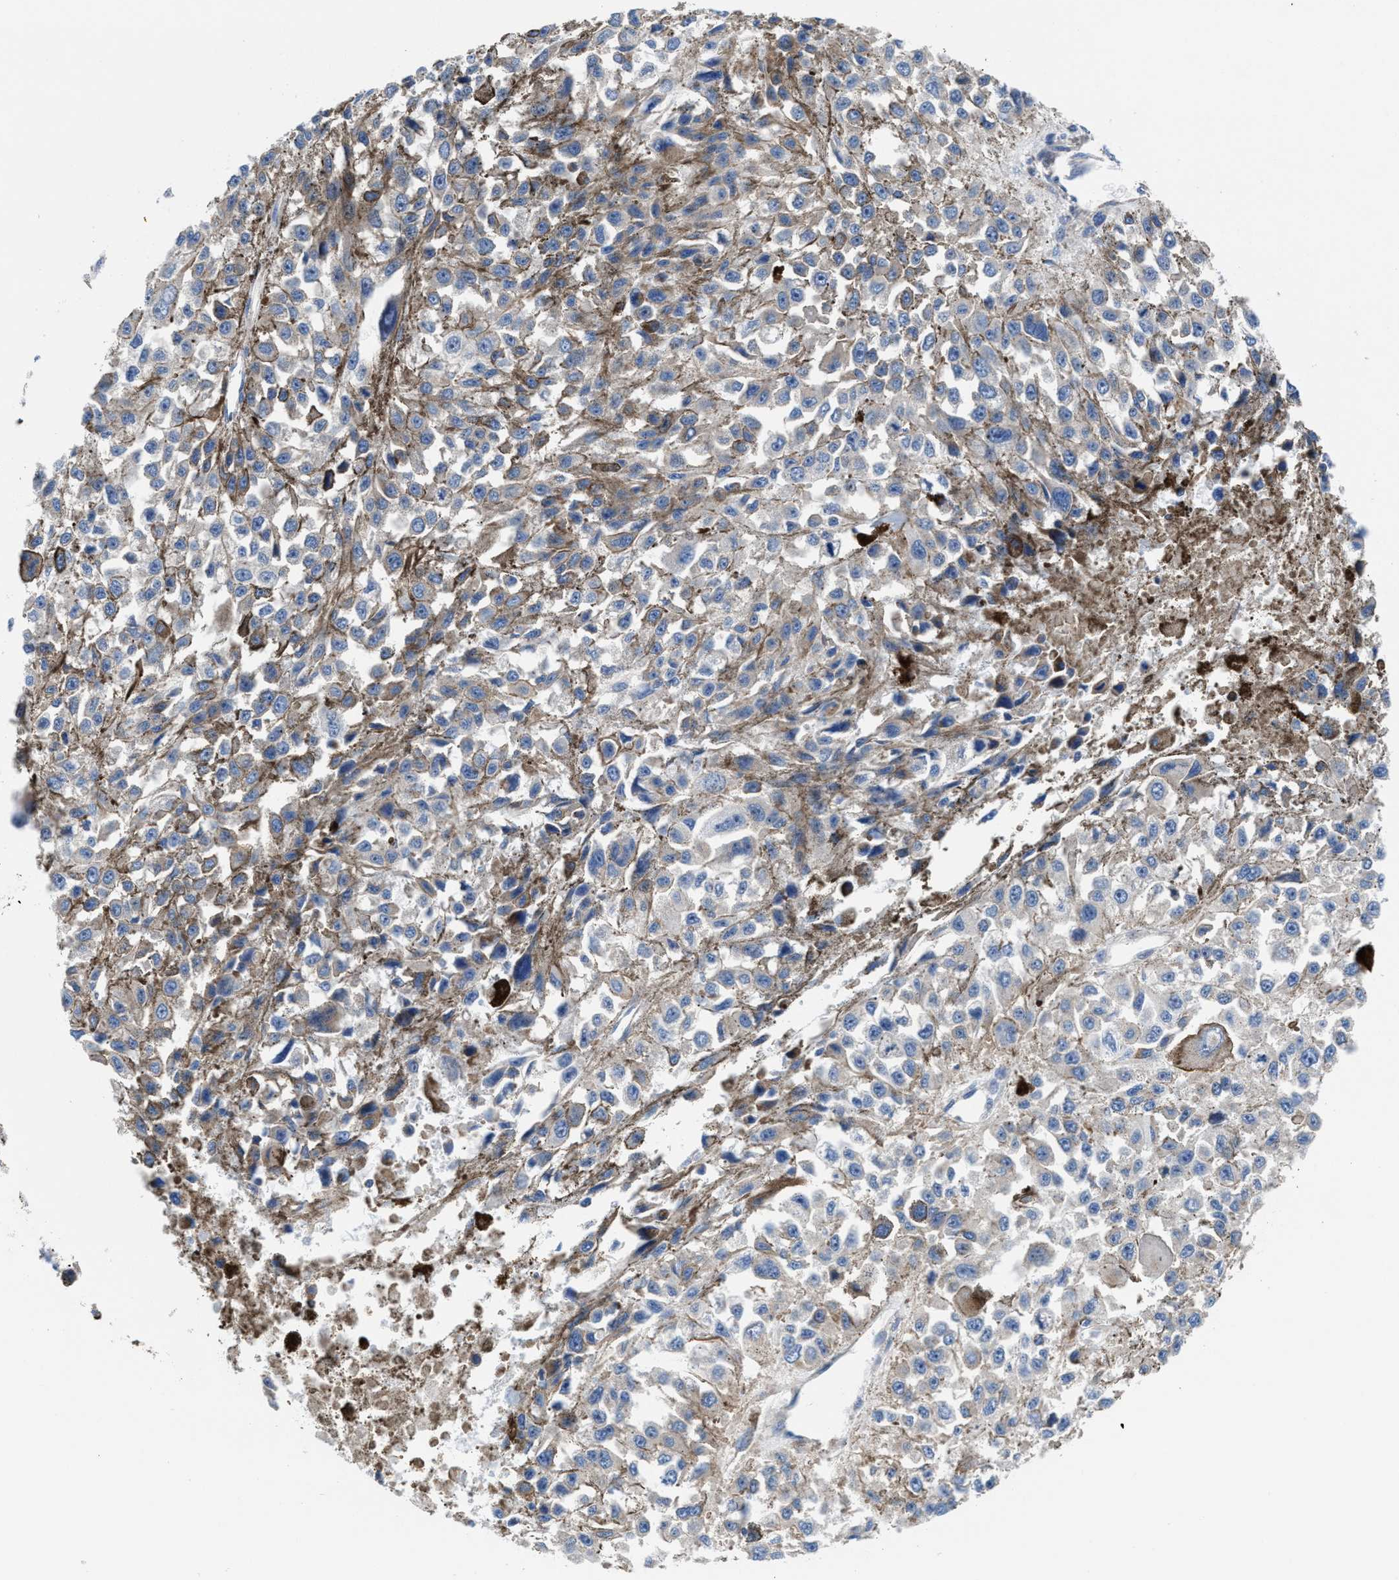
{"staining": {"intensity": "weak", "quantity": "25%-75%", "location": "cytoplasmic/membranous"}, "tissue": "melanoma", "cell_type": "Tumor cells", "image_type": "cancer", "snomed": [{"axis": "morphology", "description": "Malignant melanoma, Metastatic site"}, {"axis": "topography", "description": "Lymph node"}], "caption": "DAB (3,3'-diaminobenzidine) immunohistochemical staining of melanoma demonstrates weak cytoplasmic/membranous protein expression in about 25%-75% of tumor cells. (DAB = brown stain, brightfield microscopy at high magnification).", "gene": "PRR15L", "patient": {"sex": "male", "age": 59}}